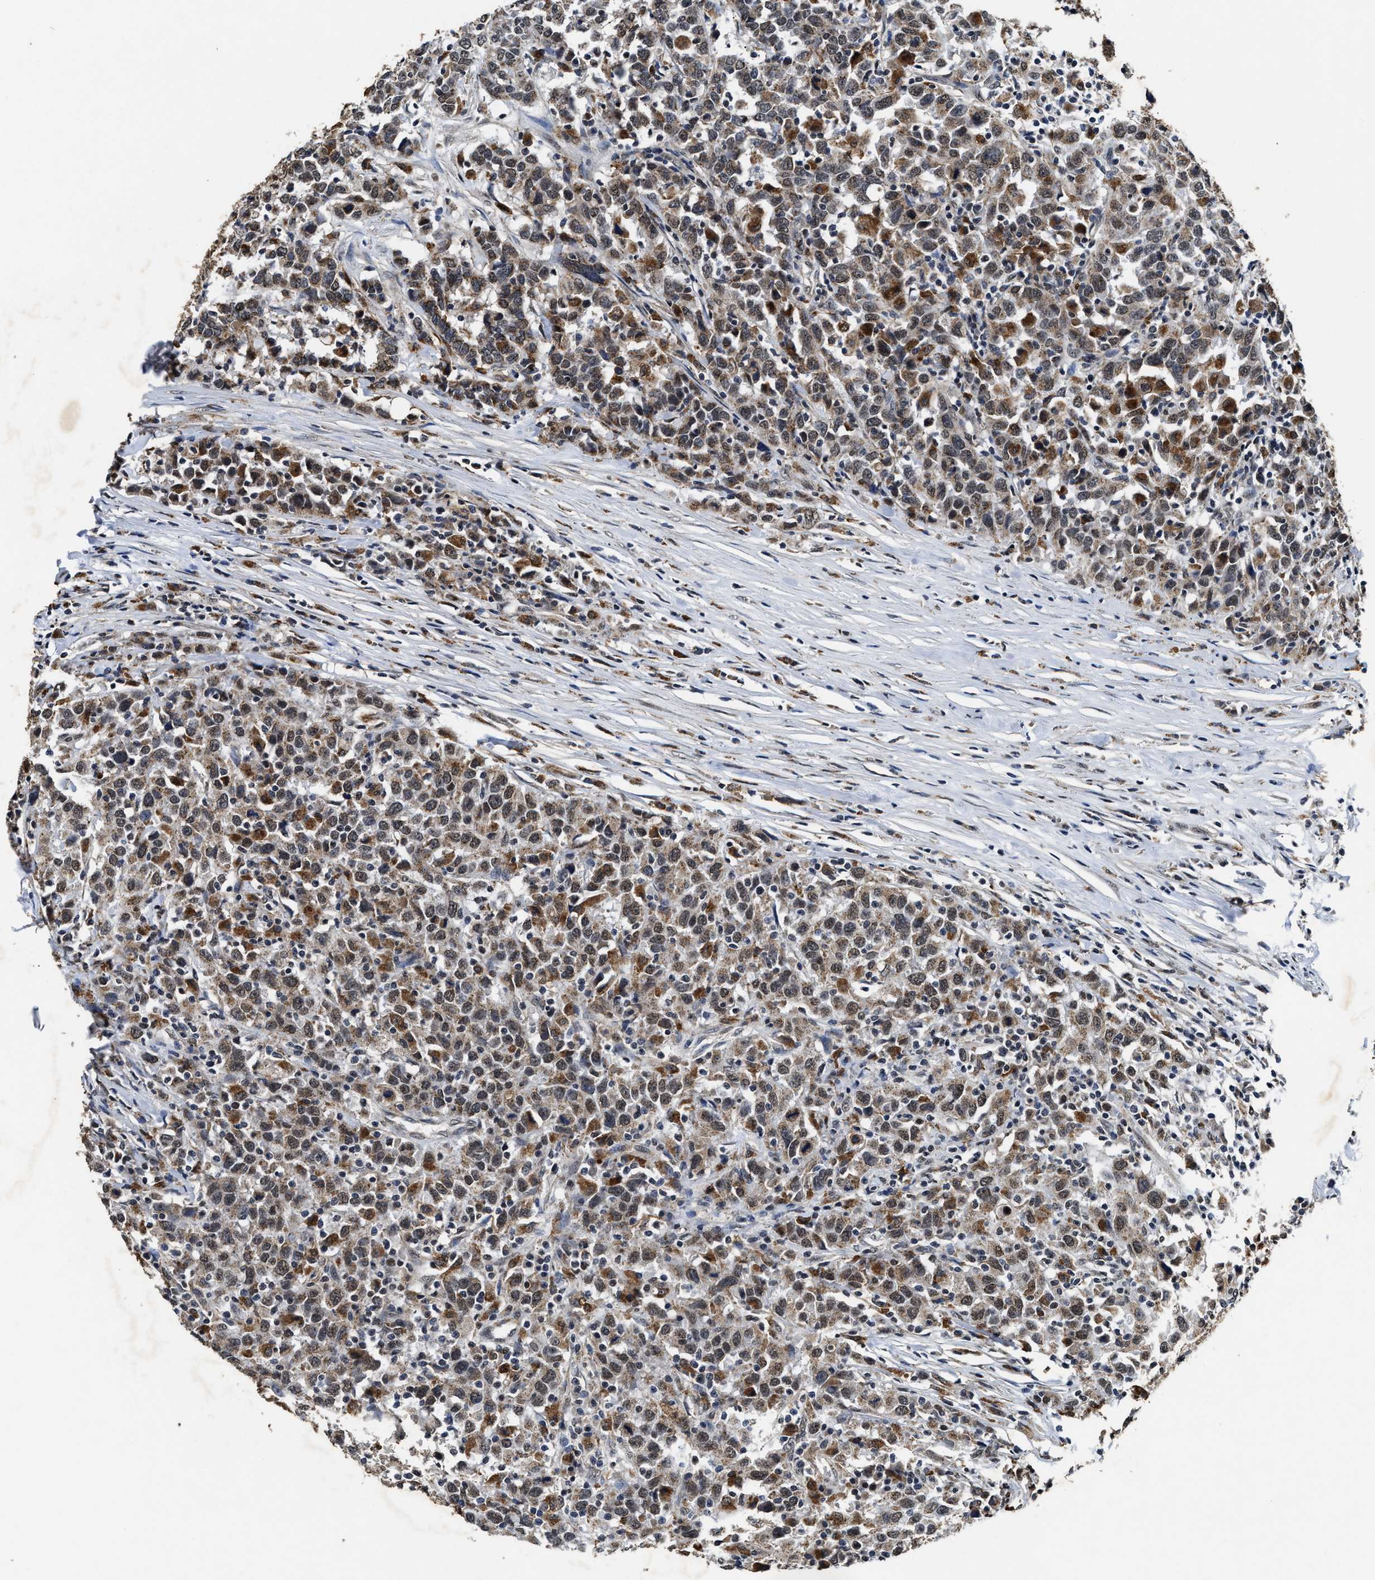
{"staining": {"intensity": "moderate", "quantity": ">75%", "location": "cytoplasmic/membranous,nuclear"}, "tissue": "urothelial cancer", "cell_type": "Tumor cells", "image_type": "cancer", "snomed": [{"axis": "morphology", "description": "Urothelial carcinoma, High grade"}, {"axis": "topography", "description": "Urinary bladder"}], "caption": "Immunohistochemical staining of urothelial cancer exhibits medium levels of moderate cytoplasmic/membranous and nuclear protein positivity in about >75% of tumor cells.", "gene": "ACOX1", "patient": {"sex": "male", "age": 61}}